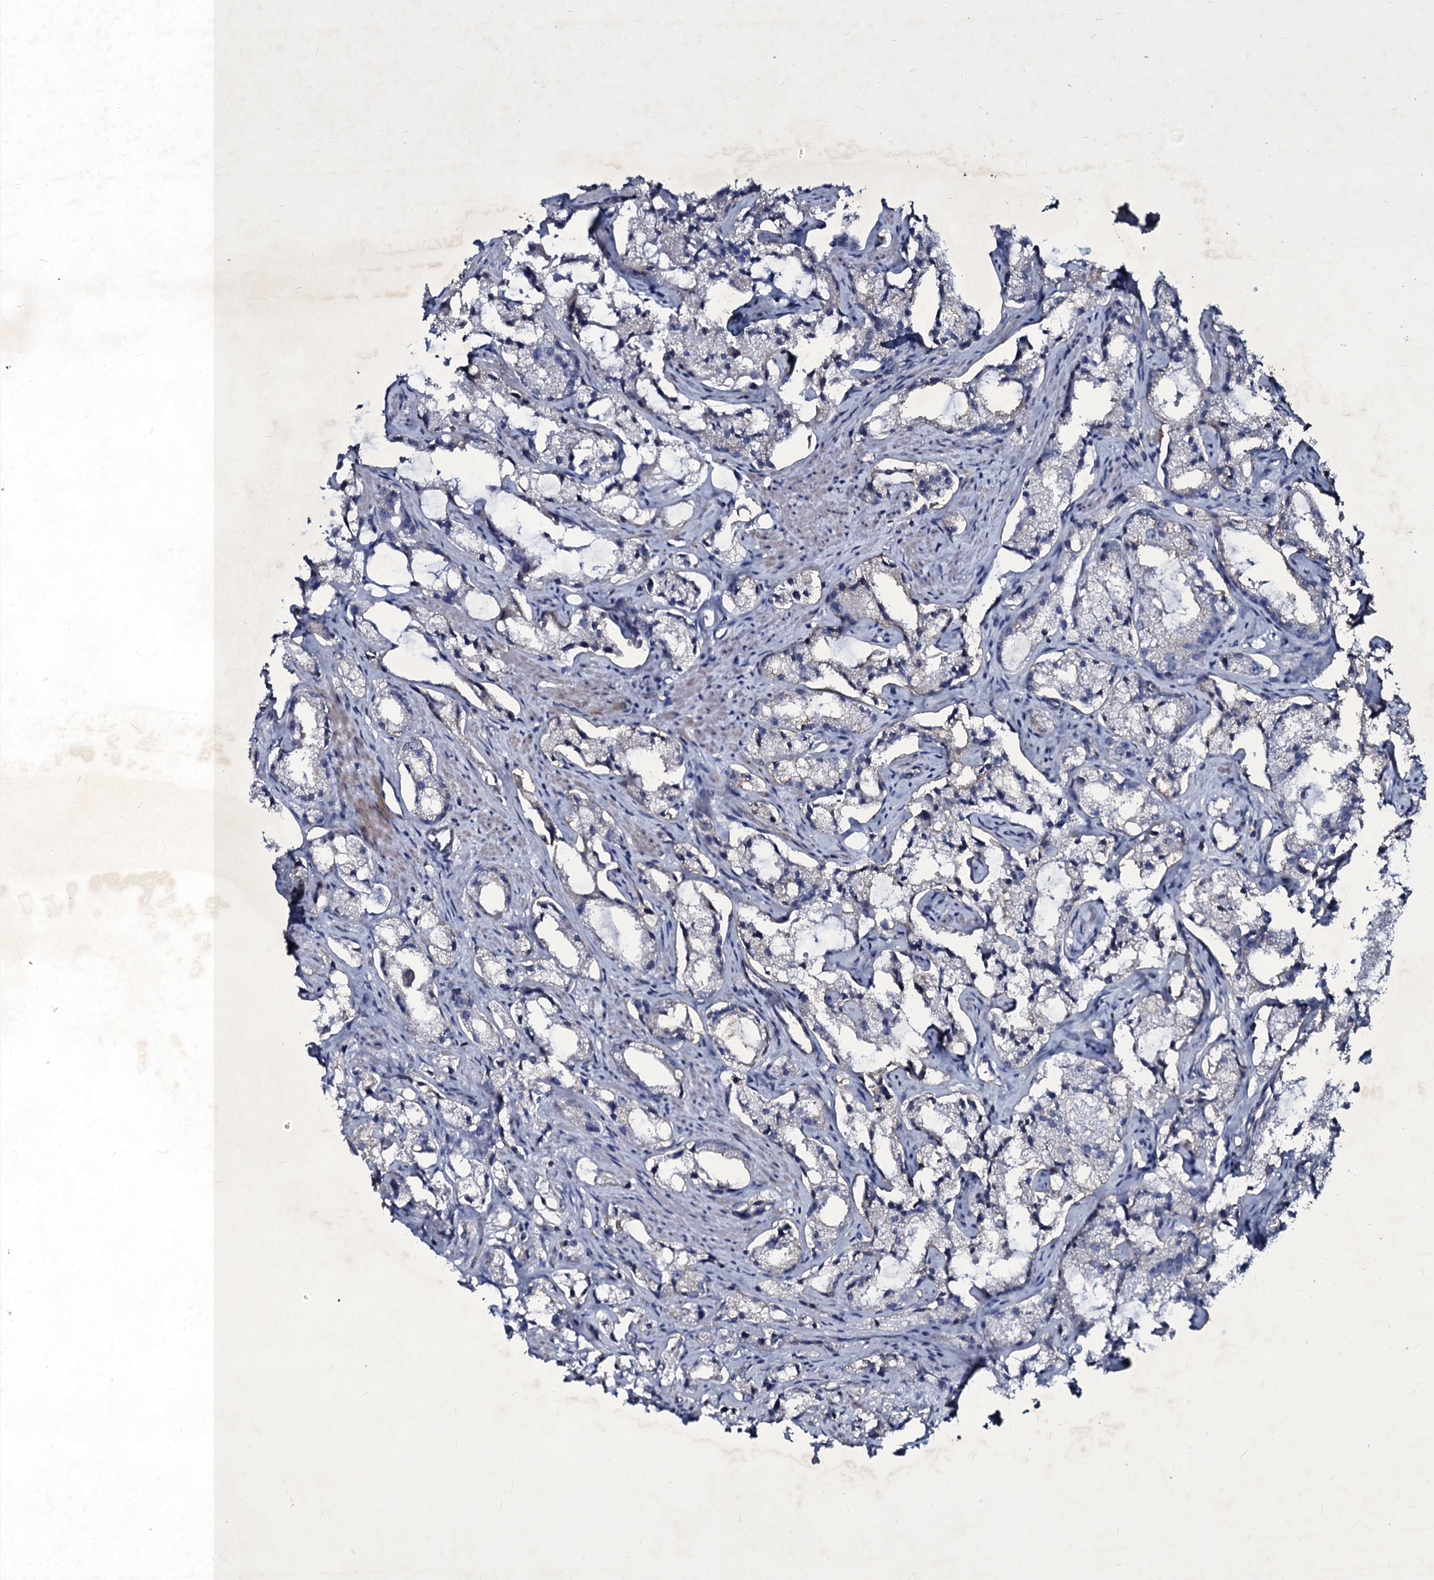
{"staining": {"intensity": "negative", "quantity": "none", "location": "none"}, "tissue": "prostate cancer", "cell_type": "Tumor cells", "image_type": "cancer", "snomed": [{"axis": "morphology", "description": "Adenocarcinoma, High grade"}, {"axis": "topography", "description": "Prostate"}], "caption": "Immunohistochemistry (IHC) photomicrograph of human prostate adenocarcinoma (high-grade) stained for a protein (brown), which shows no staining in tumor cells.", "gene": "SELENOT", "patient": {"sex": "male", "age": 66}}